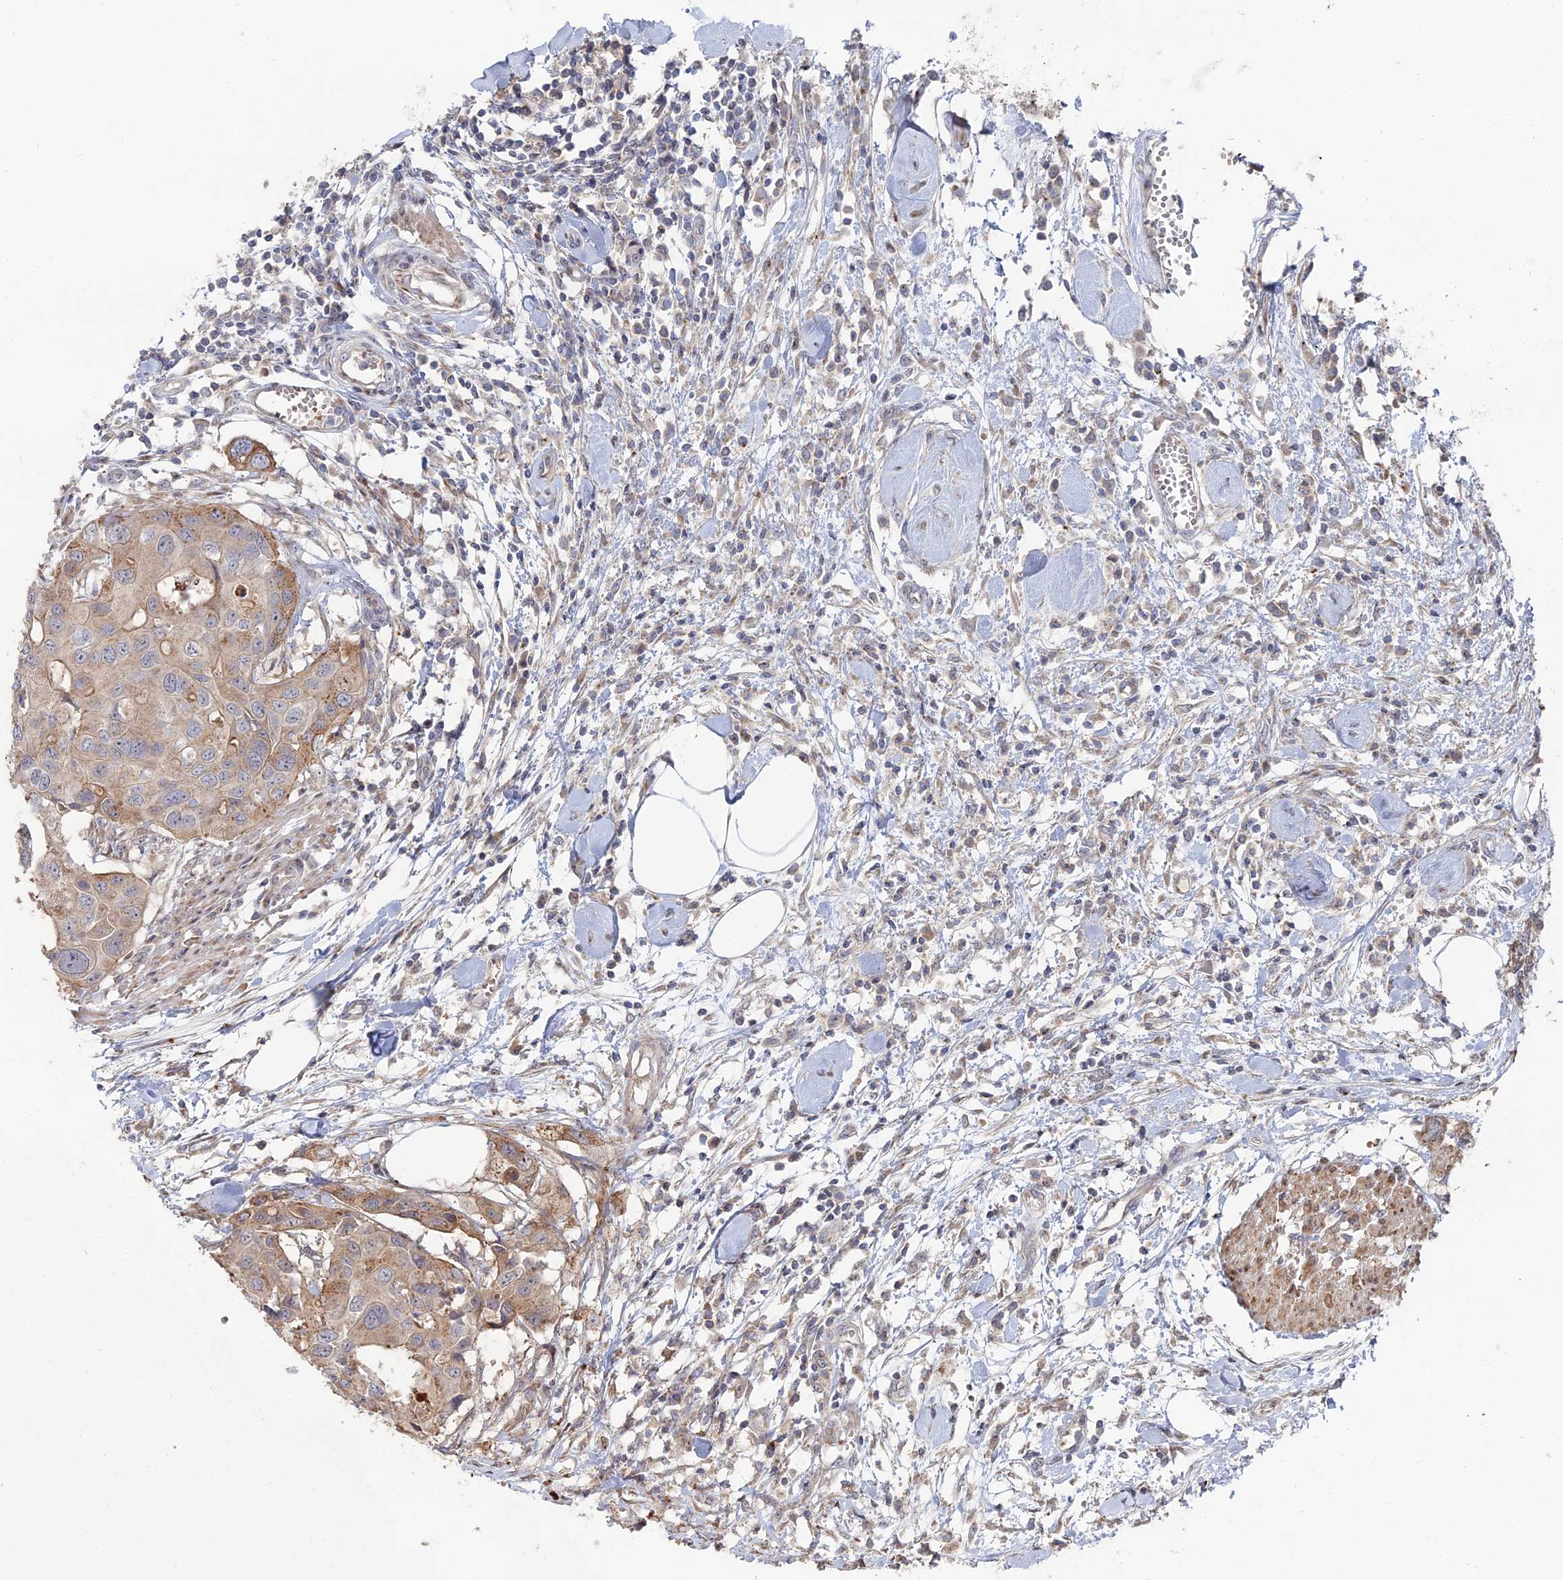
{"staining": {"intensity": "weak", "quantity": ">75%", "location": "cytoplasmic/membranous"}, "tissue": "colorectal cancer", "cell_type": "Tumor cells", "image_type": "cancer", "snomed": [{"axis": "morphology", "description": "Adenocarcinoma, NOS"}, {"axis": "topography", "description": "Colon"}], "caption": "Protein positivity by immunohistochemistry (IHC) reveals weak cytoplasmic/membranous expression in approximately >75% of tumor cells in colorectal adenocarcinoma.", "gene": "SGMS1", "patient": {"sex": "male", "age": 77}}